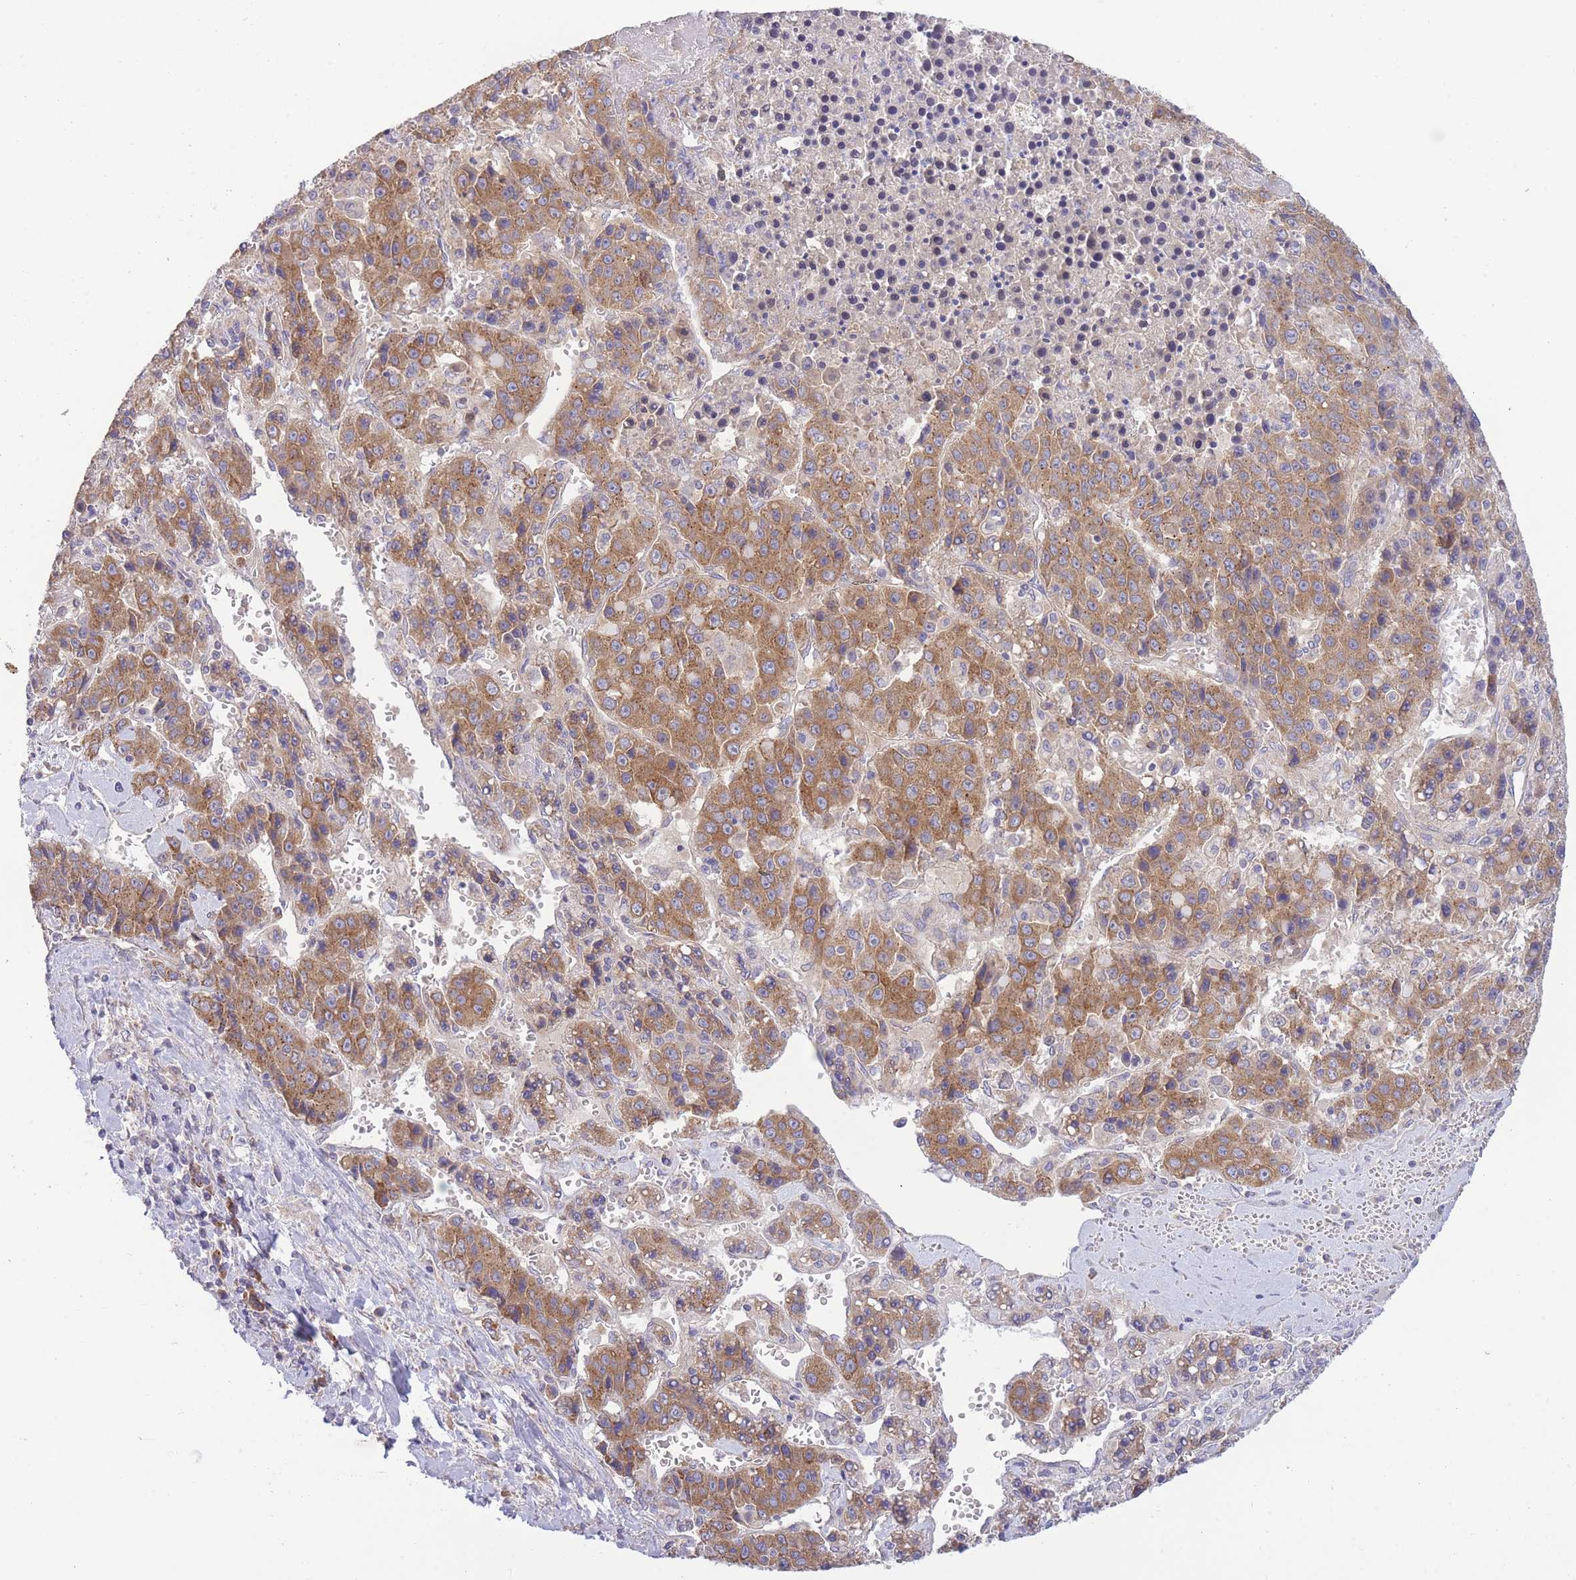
{"staining": {"intensity": "moderate", "quantity": ">75%", "location": "cytoplasmic/membranous"}, "tissue": "liver cancer", "cell_type": "Tumor cells", "image_type": "cancer", "snomed": [{"axis": "morphology", "description": "Carcinoma, Hepatocellular, NOS"}, {"axis": "topography", "description": "Liver"}], "caption": "Tumor cells show medium levels of moderate cytoplasmic/membranous staining in about >75% of cells in human liver cancer (hepatocellular carcinoma).", "gene": "COPG2", "patient": {"sex": "female", "age": 53}}